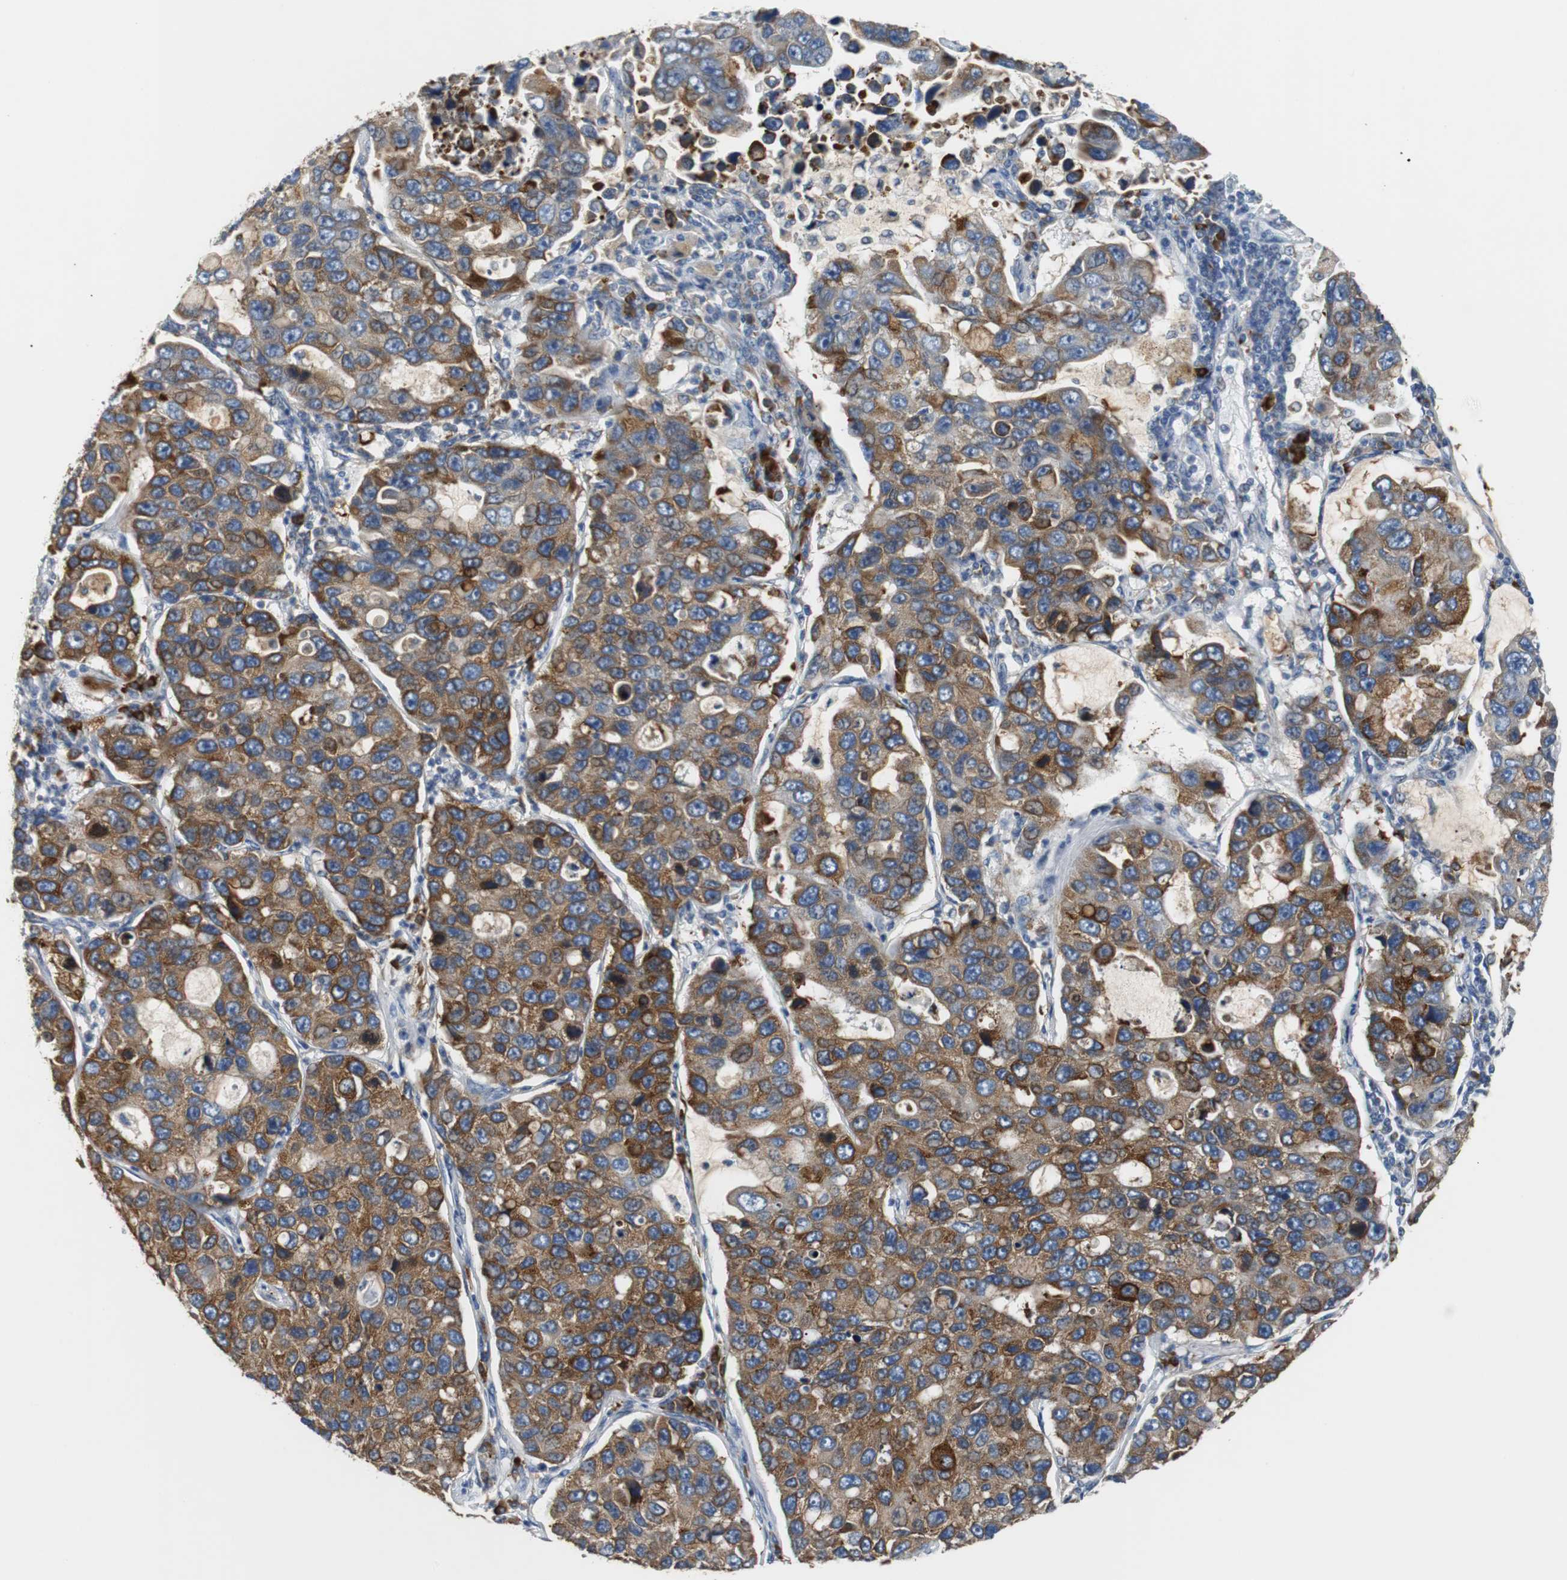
{"staining": {"intensity": "weak", "quantity": "25%-75%", "location": "cytoplasmic/membranous"}, "tissue": "lung cancer", "cell_type": "Tumor cells", "image_type": "cancer", "snomed": [{"axis": "morphology", "description": "Adenocarcinoma, NOS"}, {"axis": "topography", "description": "Lung"}], "caption": "A micrograph of lung cancer stained for a protein demonstrates weak cytoplasmic/membranous brown staining in tumor cells.", "gene": "PDIA4", "patient": {"sex": "male", "age": 64}}